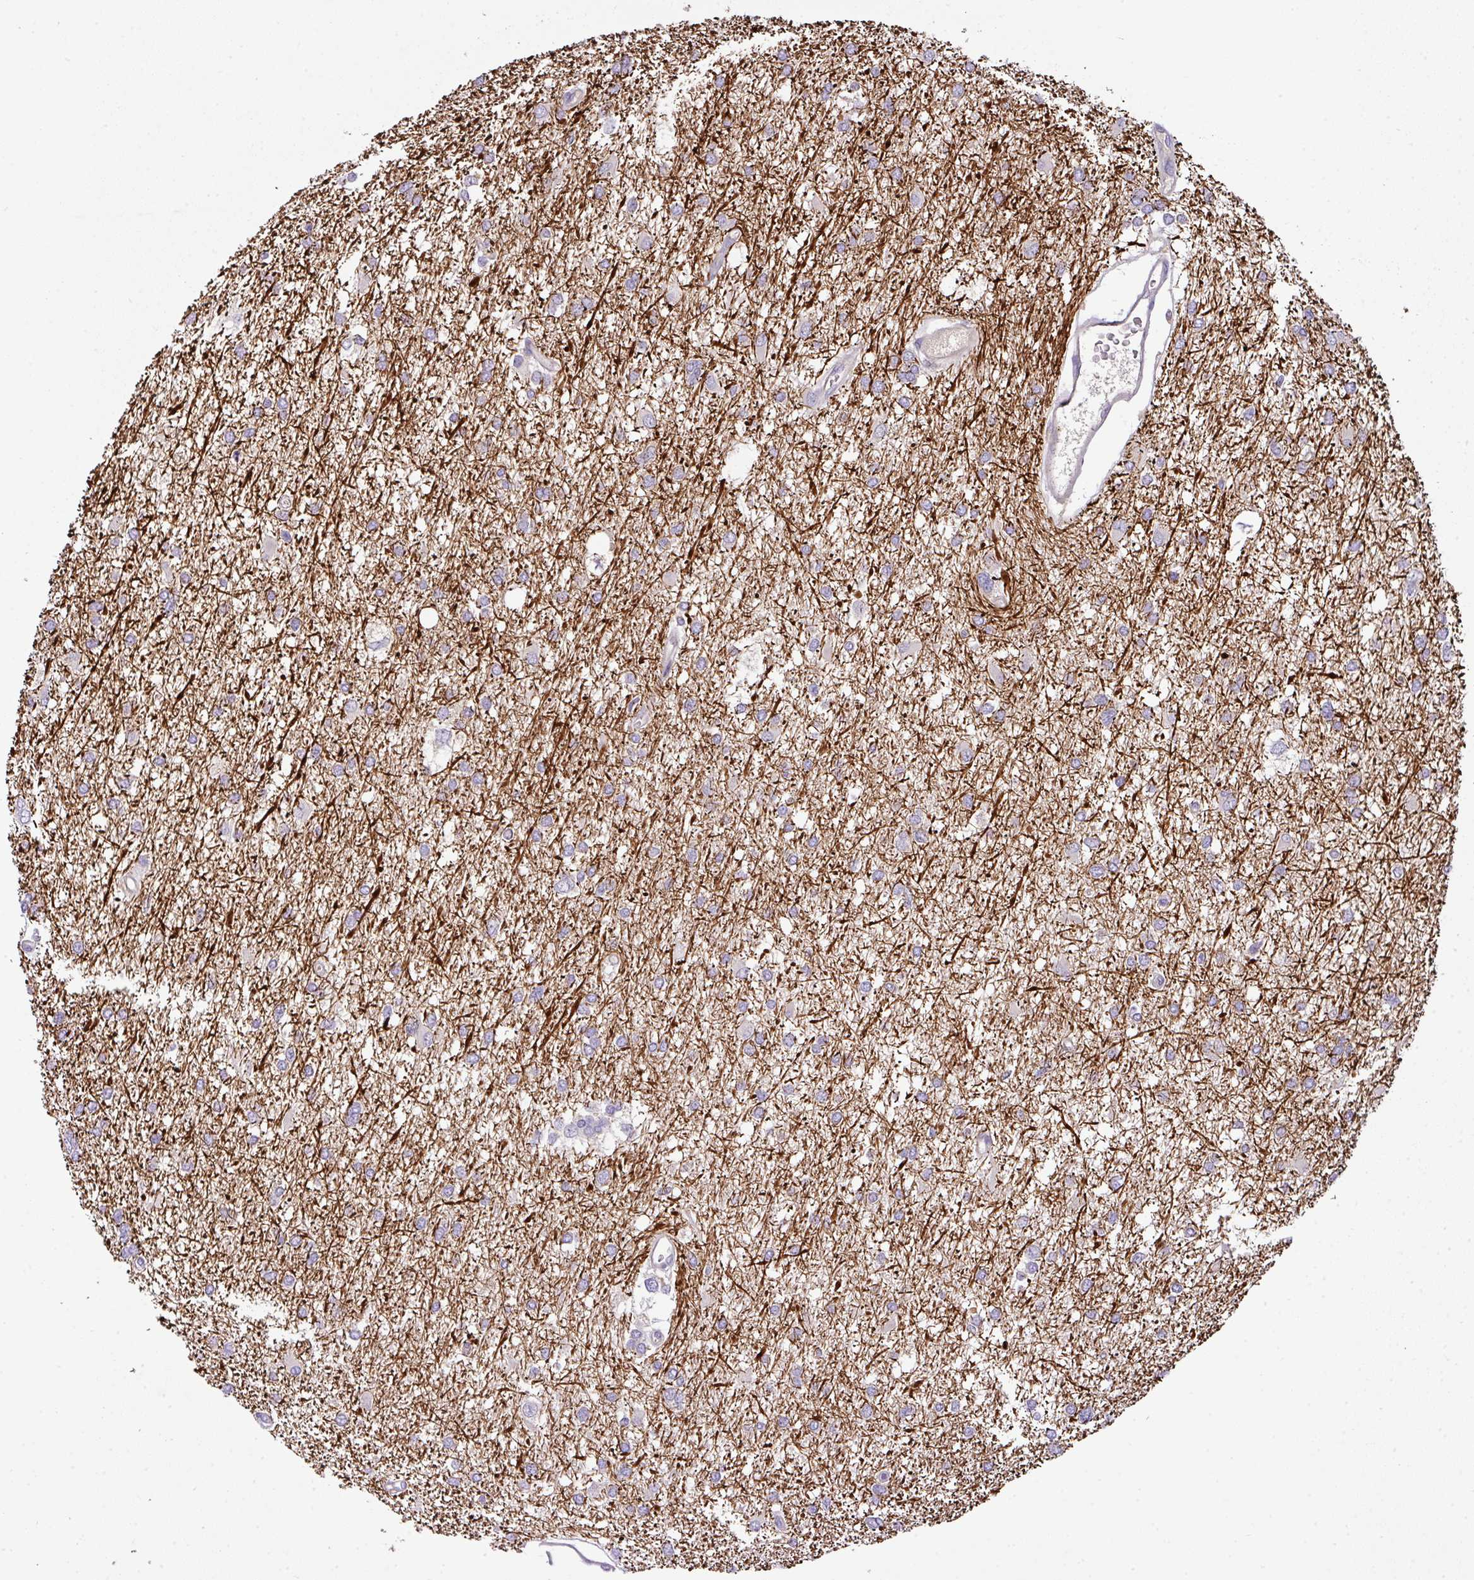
{"staining": {"intensity": "weak", "quantity": ">75%", "location": "cytoplasmic/membranous"}, "tissue": "glioma", "cell_type": "Tumor cells", "image_type": "cancer", "snomed": [{"axis": "morphology", "description": "Glioma, malignant, High grade"}, {"axis": "topography", "description": "Brain"}], "caption": "Immunohistochemistry (IHC) (DAB (3,3'-diaminobenzidine)) staining of human malignant glioma (high-grade) demonstrates weak cytoplasmic/membranous protein positivity in approximately >75% of tumor cells.", "gene": "ANXA2R", "patient": {"sex": "male", "age": 61}}